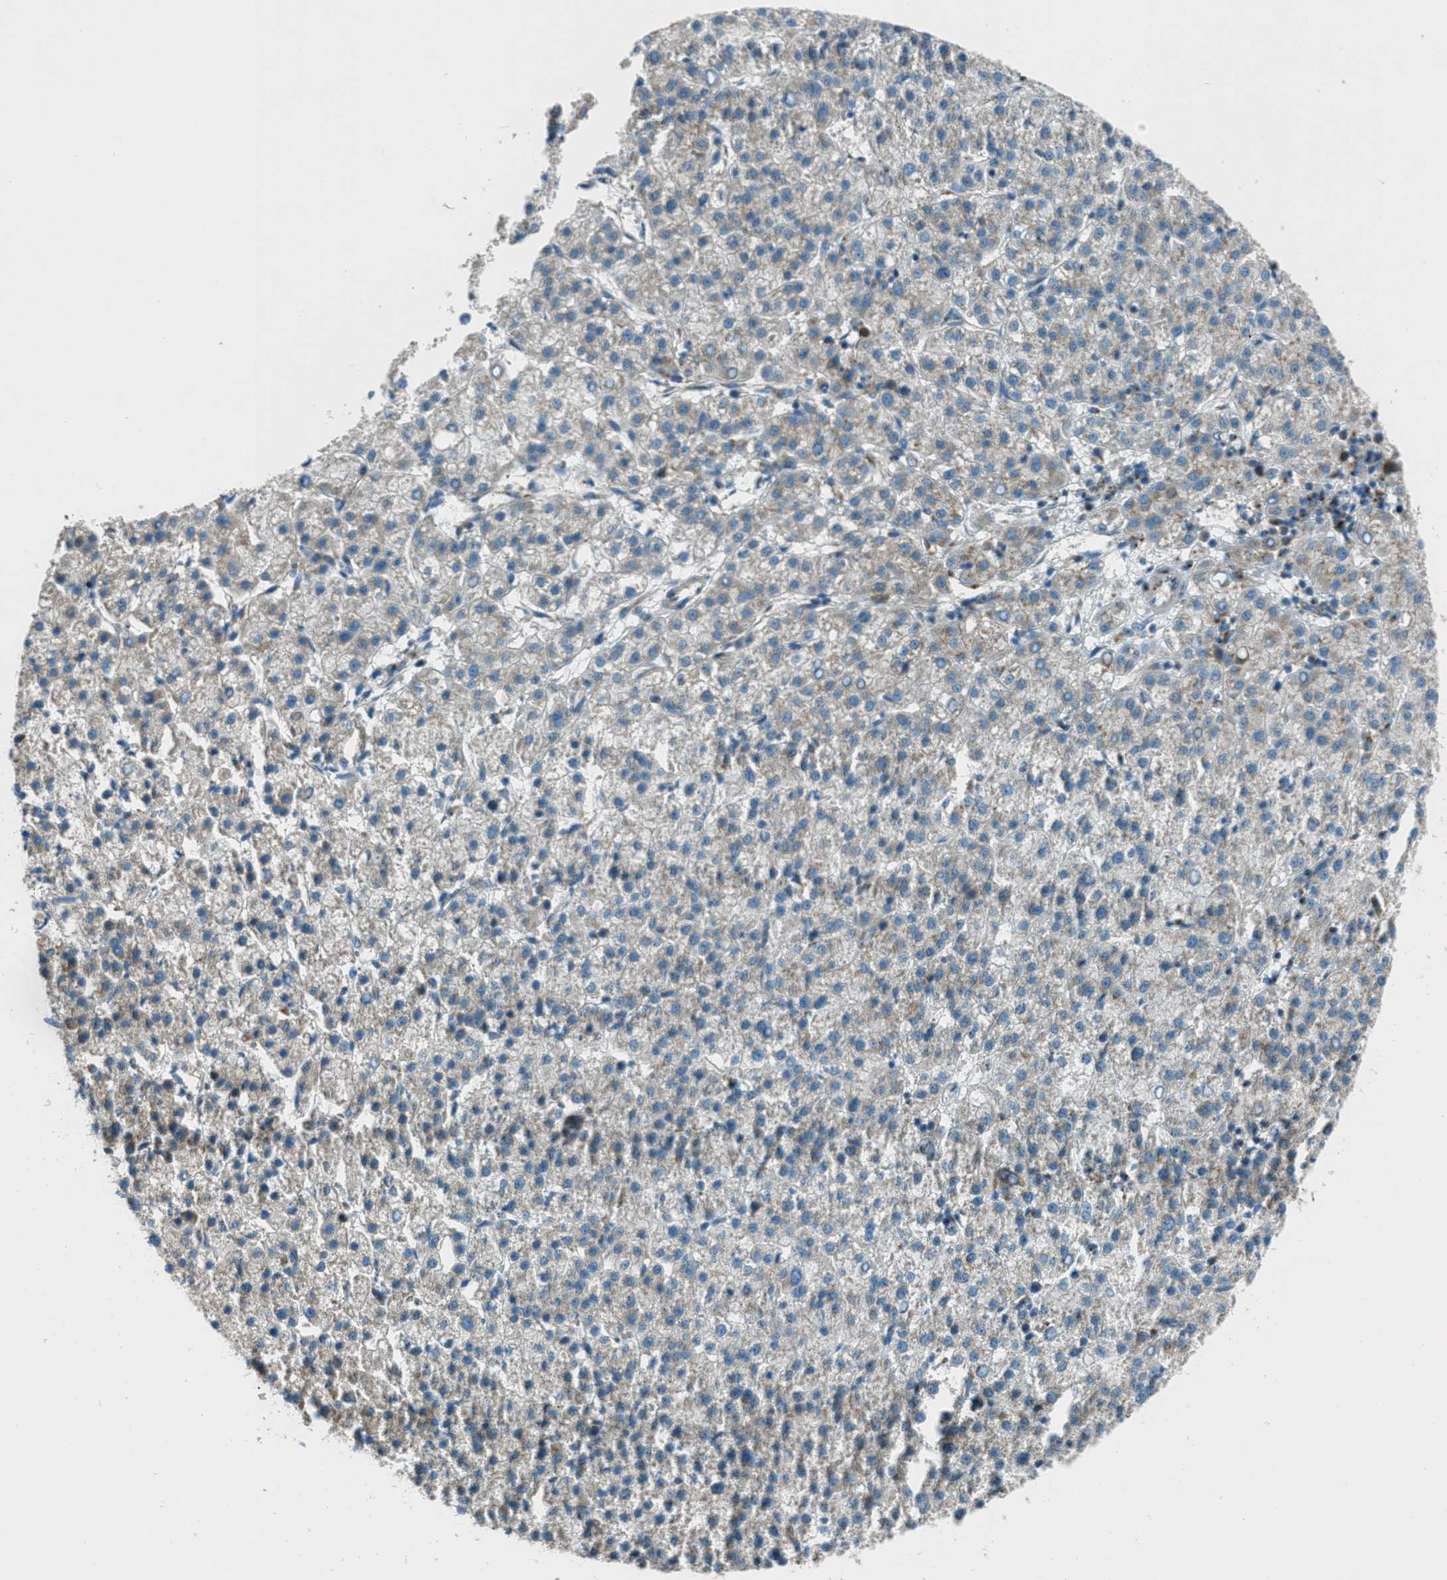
{"staining": {"intensity": "weak", "quantity": "25%-75%", "location": "cytoplasmic/membranous"}, "tissue": "liver cancer", "cell_type": "Tumor cells", "image_type": "cancer", "snomed": [{"axis": "morphology", "description": "Carcinoma, Hepatocellular, NOS"}, {"axis": "topography", "description": "Liver"}], "caption": "Human liver cancer stained with a brown dye demonstrates weak cytoplasmic/membranous positive staining in about 25%-75% of tumor cells.", "gene": "BCKDK", "patient": {"sex": "female", "age": 58}}